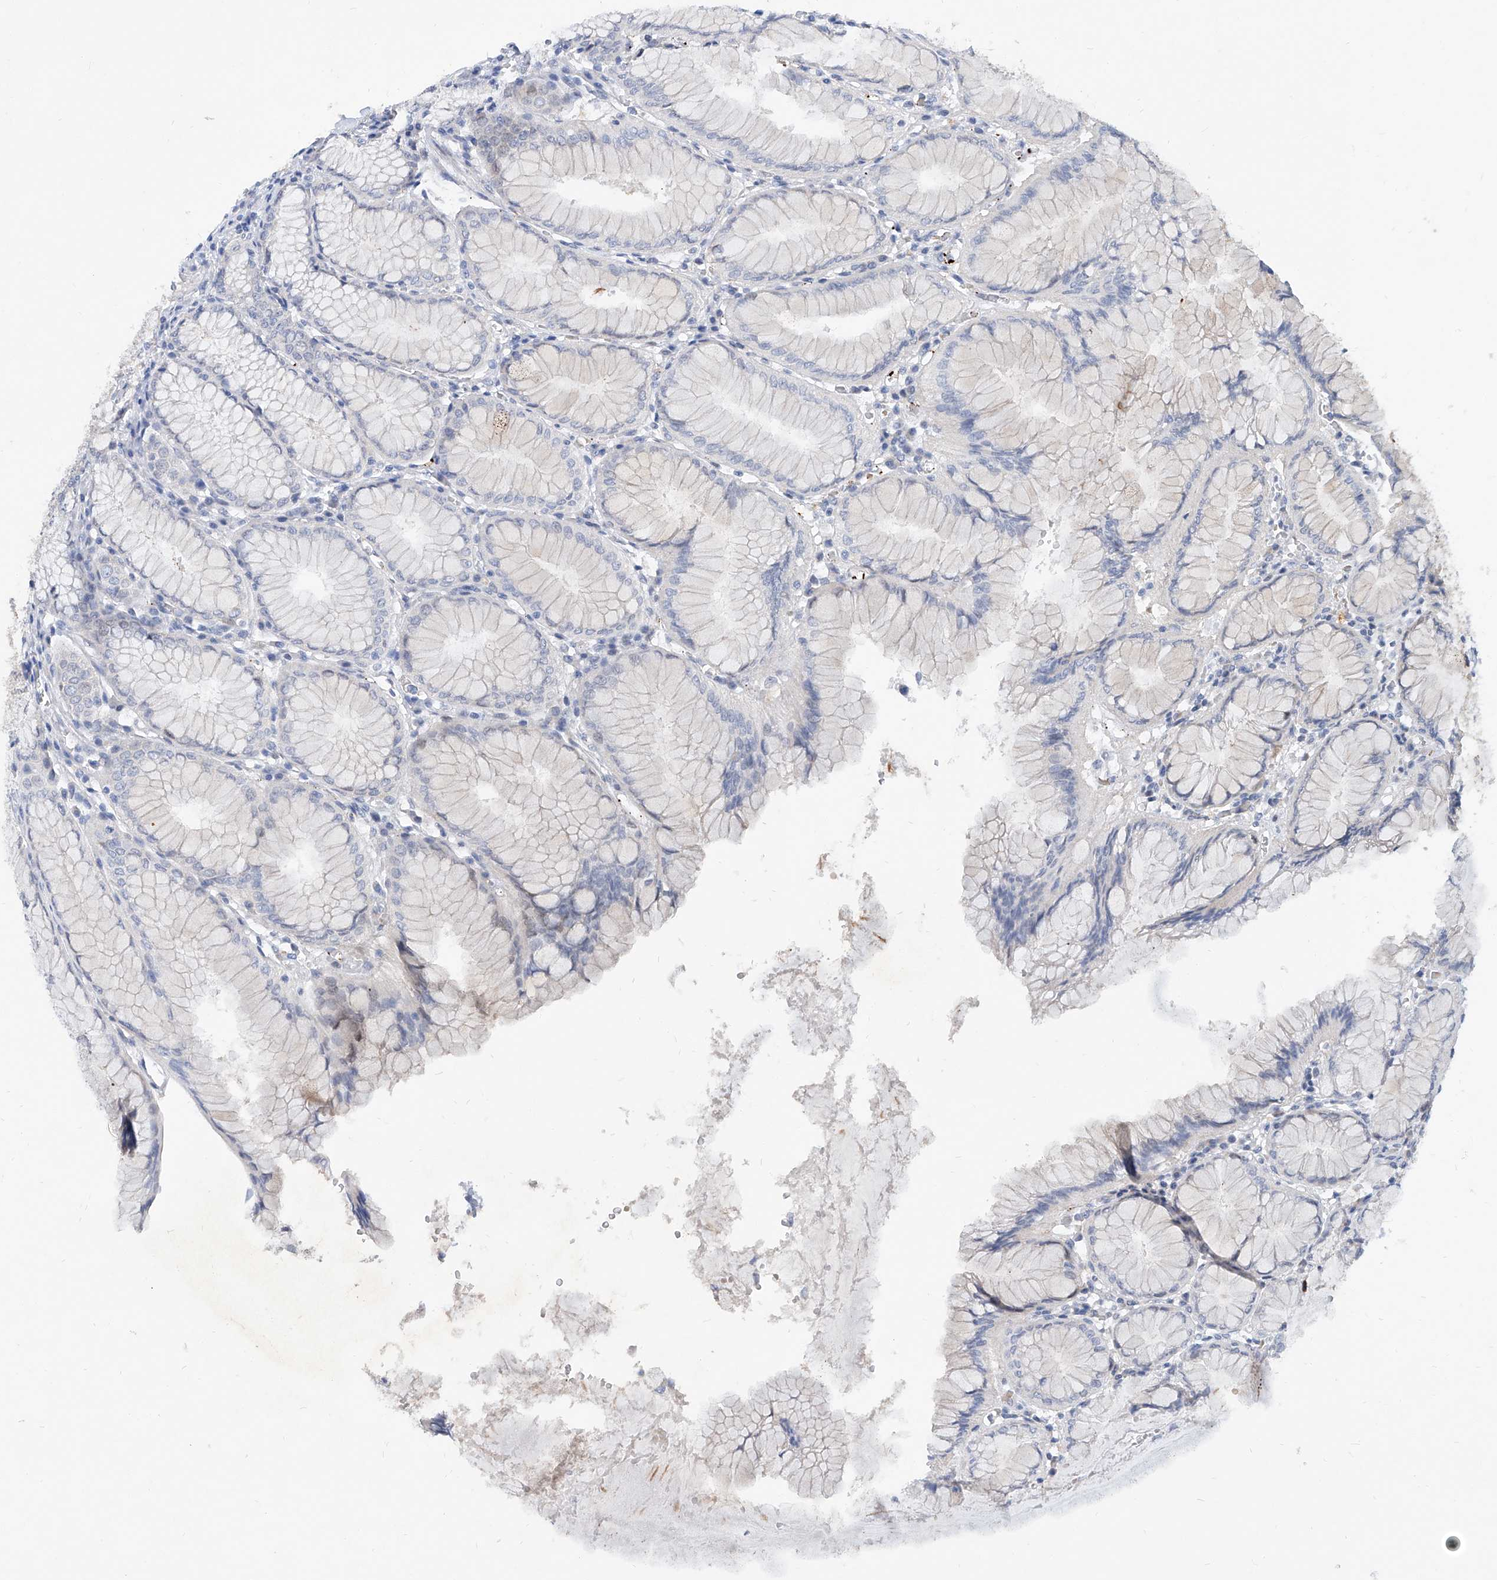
{"staining": {"intensity": "moderate", "quantity": "<25%", "location": "cytoplasmic/membranous"}, "tissue": "stomach", "cell_type": "Glandular cells", "image_type": "normal", "snomed": [{"axis": "morphology", "description": "Normal tissue, NOS"}, {"axis": "topography", "description": "Stomach, lower"}], "caption": "This photomicrograph demonstrates immunohistochemistry (IHC) staining of benign stomach, with low moderate cytoplasmic/membranous positivity in about <25% of glandular cells.", "gene": "BPTF", "patient": {"sex": "female", "age": 56}}